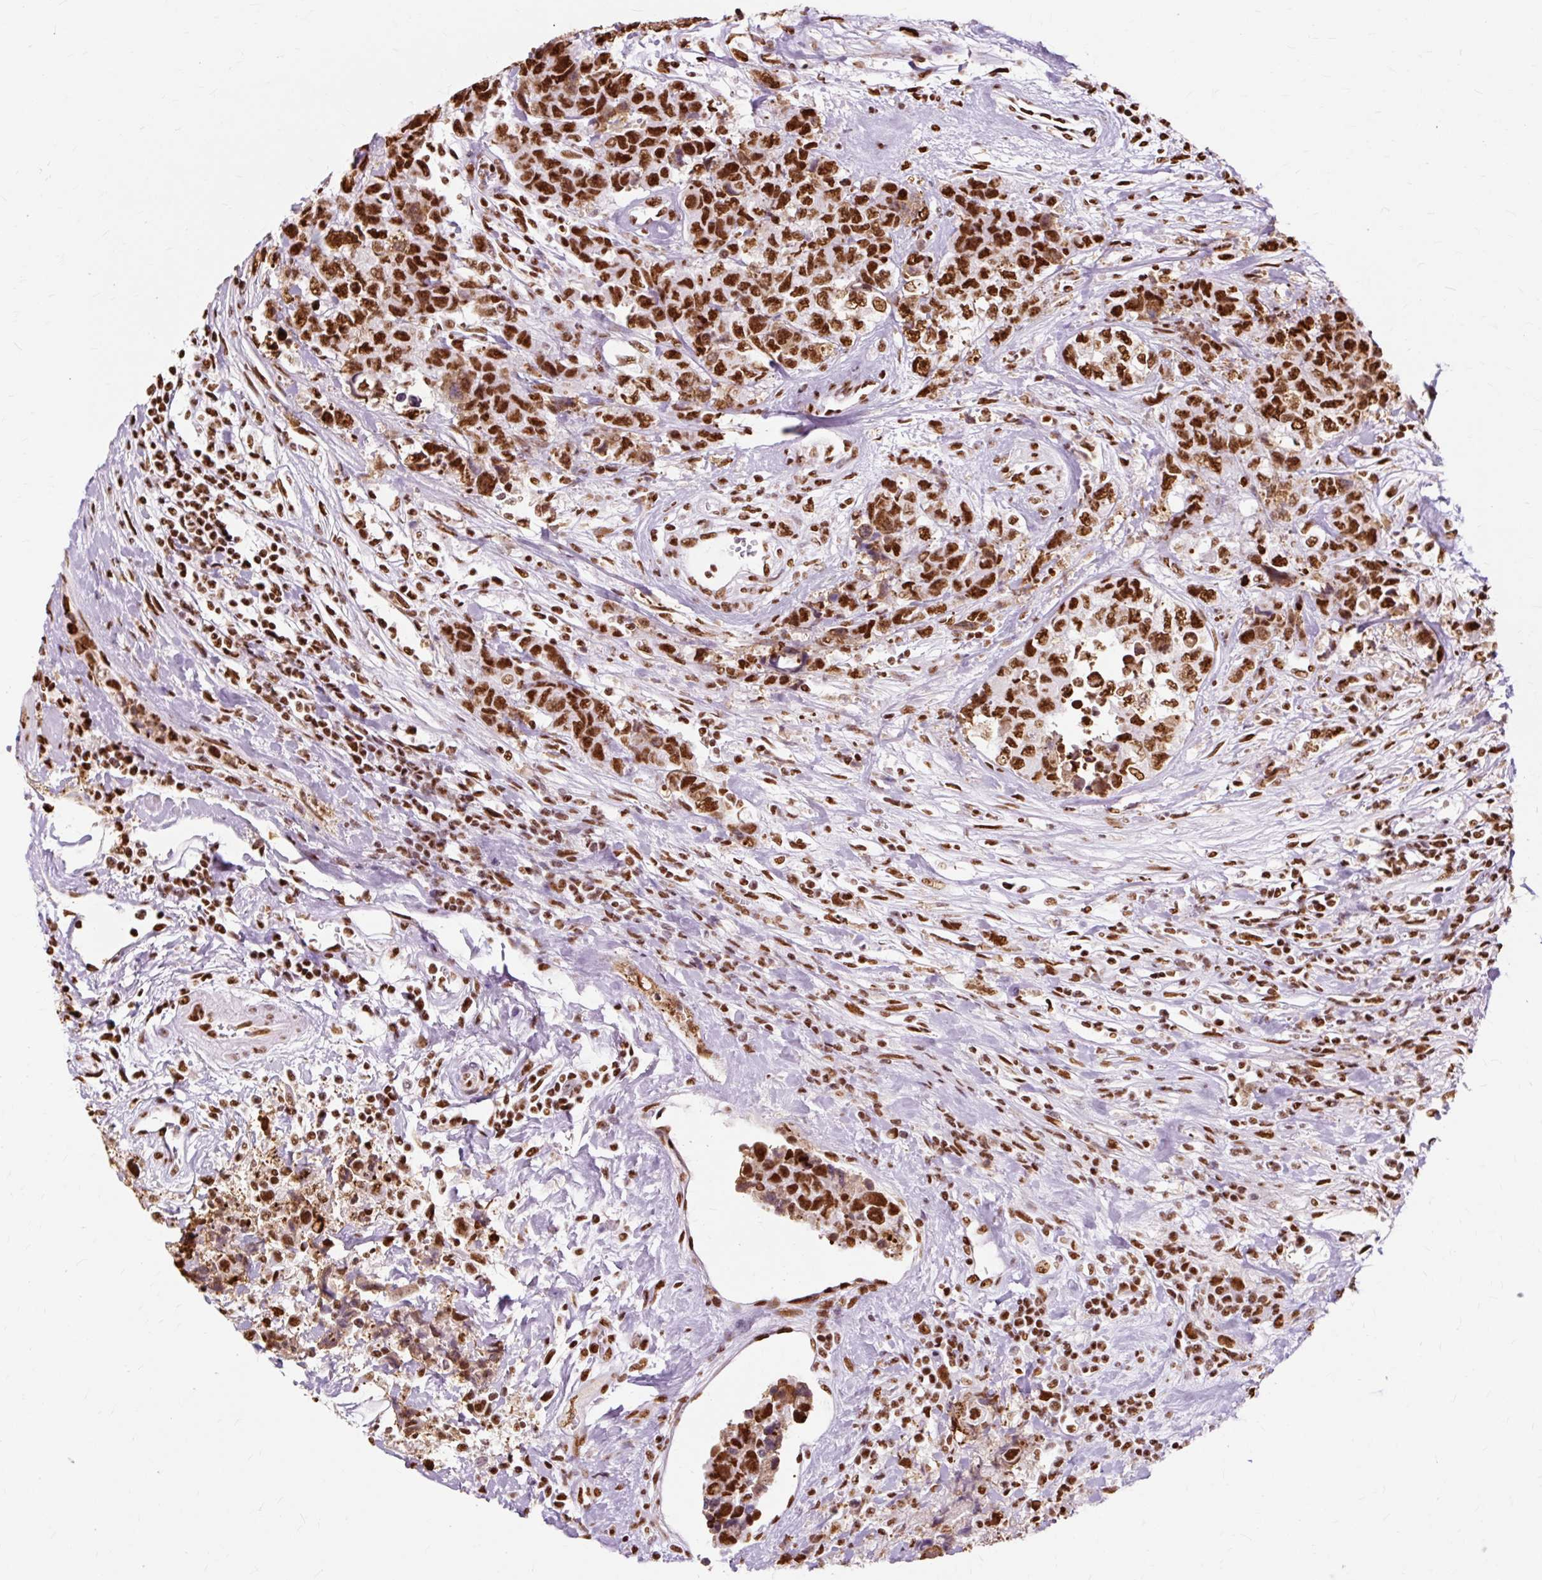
{"staining": {"intensity": "strong", "quantity": ">75%", "location": "nuclear"}, "tissue": "urothelial cancer", "cell_type": "Tumor cells", "image_type": "cancer", "snomed": [{"axis": "morphology", "description": "Urothelial carcinoma, High grade"}, {"axis": "topography", "description": "Urinary bladder"}], "caption": "Urothelial carcinoma (high-grade) stained for a protein reveals strong nuclear positivity in tumor cells. Nuclei are stained in blue.", "gene": "XRCC6", "patient": {"sex": "female", "age": 78}}